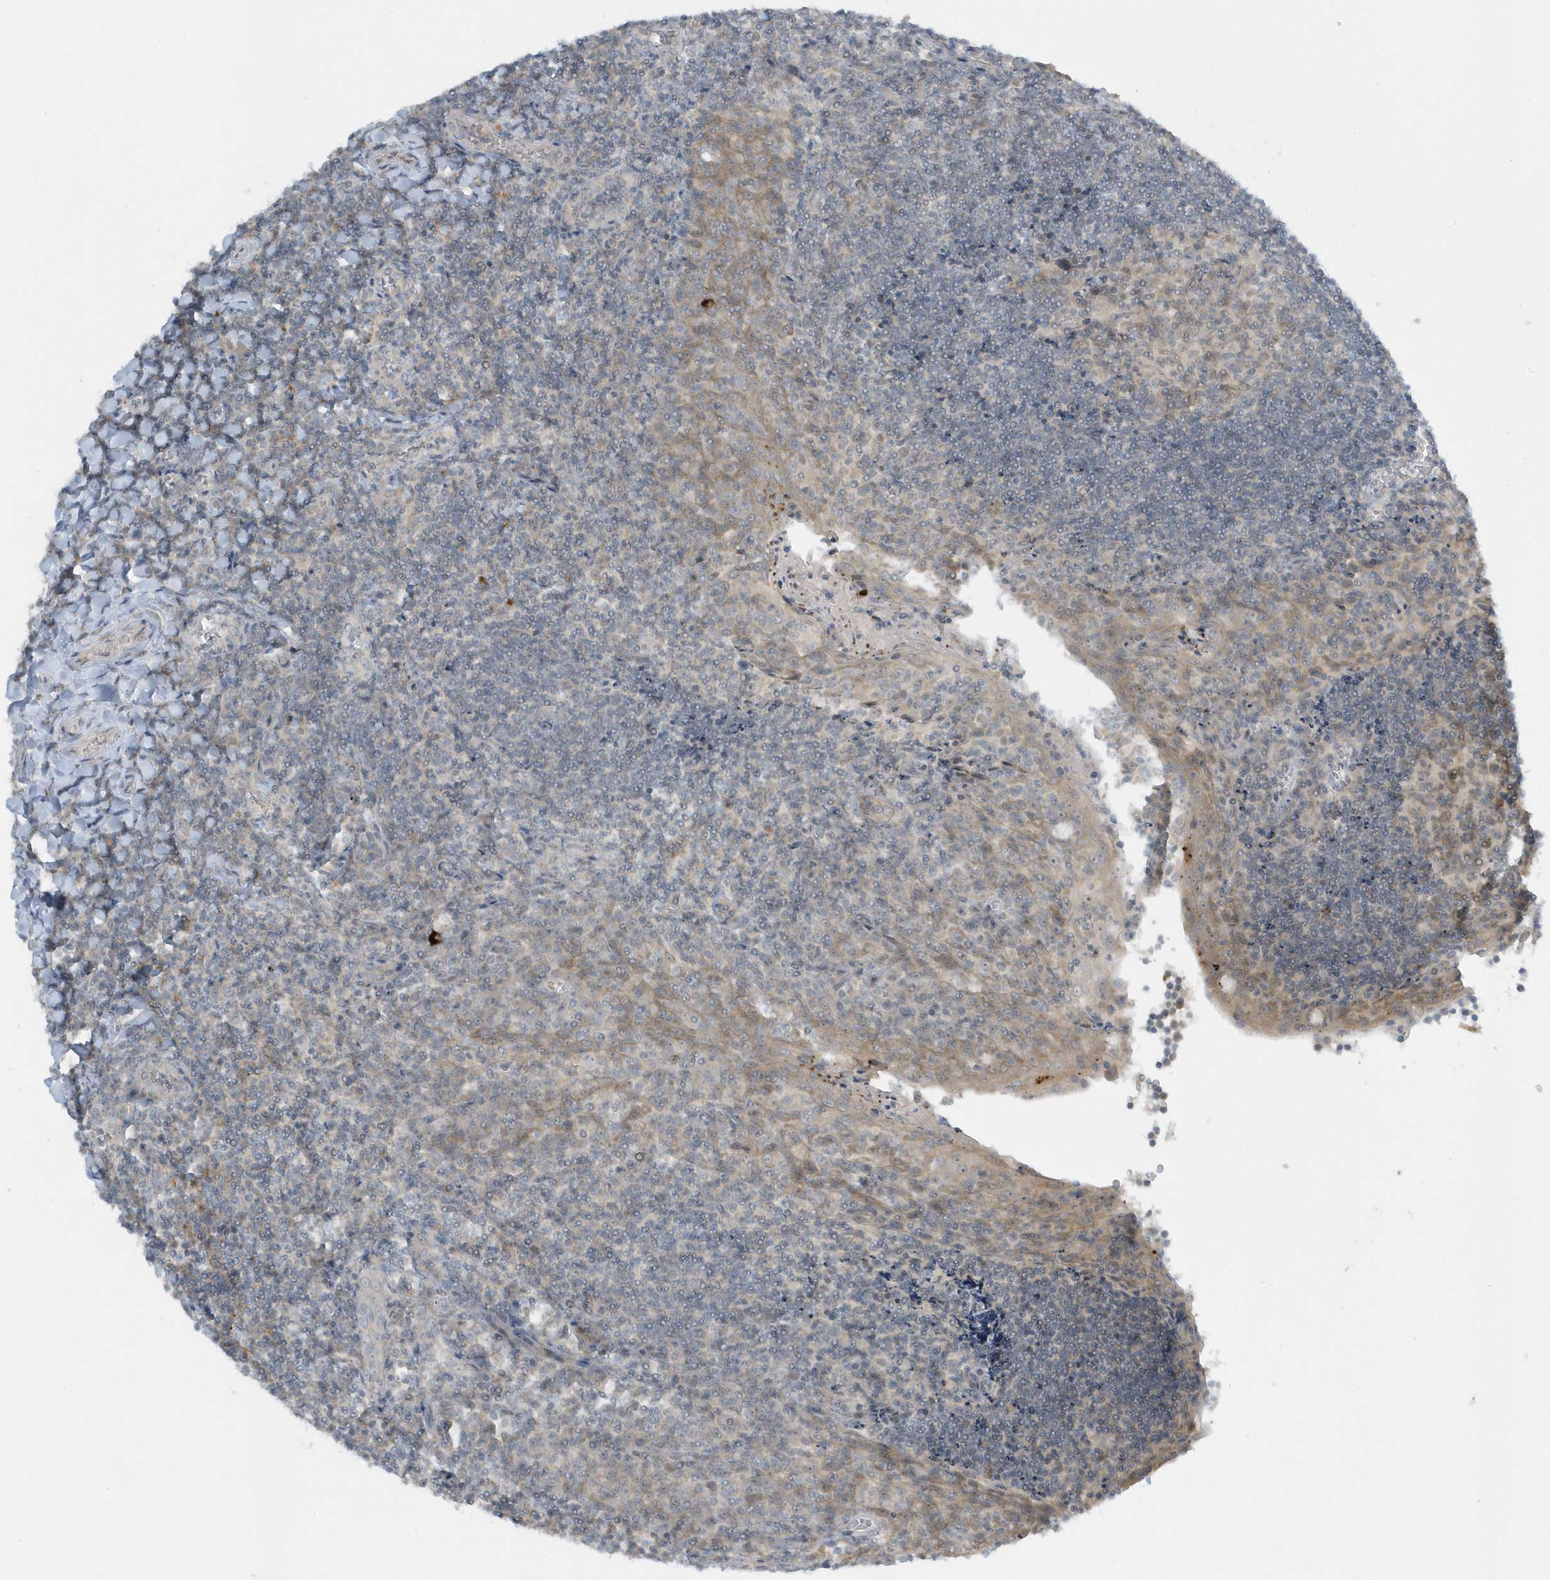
{"staining": {"intensity": "weak", "quantity": "25%-75%", "location": "cytoplasmic/membranous"}, "tissue": "tonsil", "cell_type": "Germinal center cells", "image_type": "normal", "snomed": [{"axis": "morphology", "description": "Normal tissue, NOS"}, {"axis": "topography", "description": "Tonsil"}], "caption": "Tonsil stained with a protein marker reveals weak staining in germinal center cells.", "gene": "SCN3A", "patient": {"sex": "male", "age": 27}}